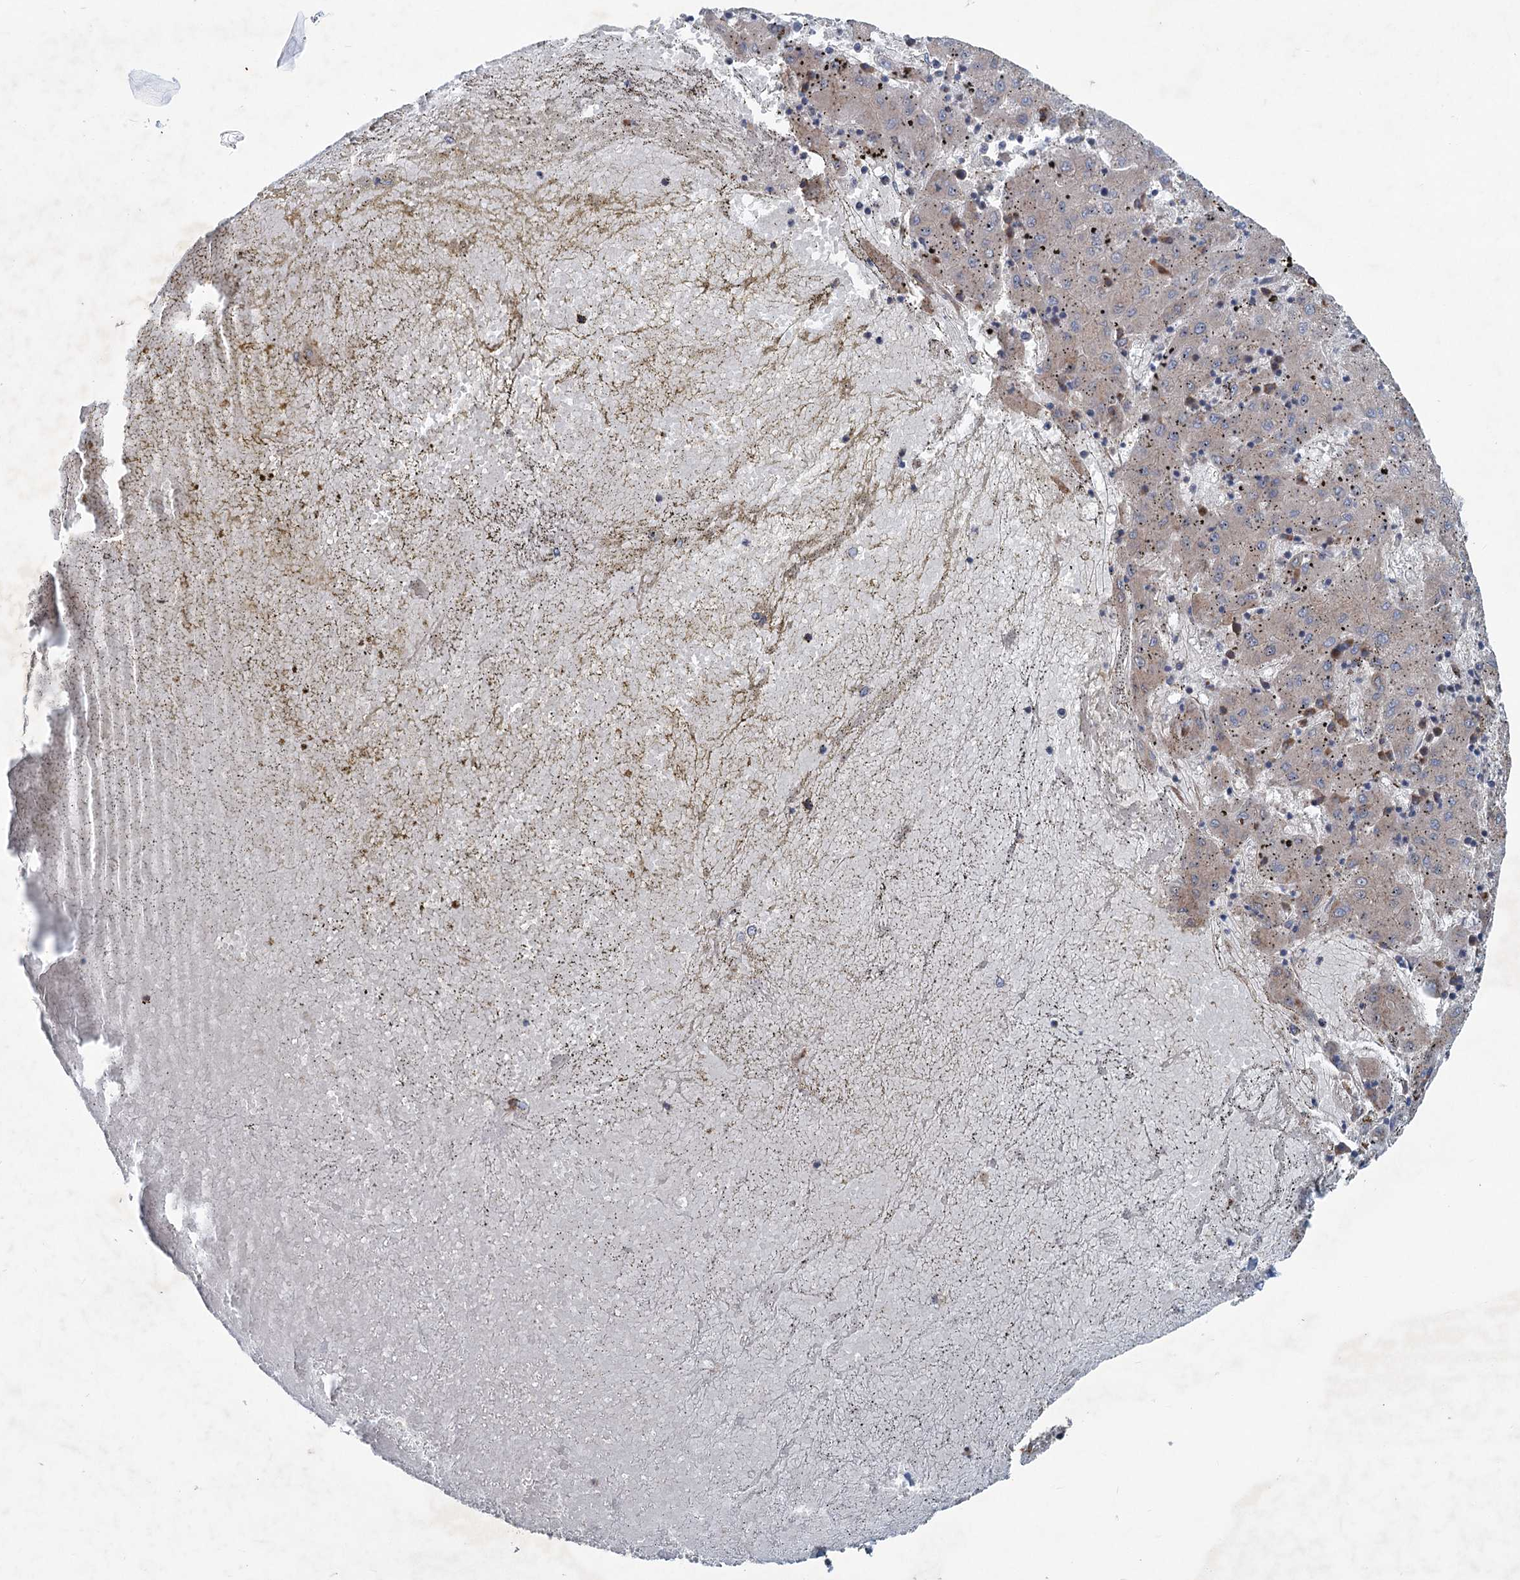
{"staining": {"intensity": "weak", "quantity": "<25%", "location": "cytoplasmic/membranous"}, "tissue": "liver cancer", "cell_type": "Tumor cells", "image_type": "cancer", "snomed": [{"axis": "morphology", "description": "Carcinoma, Hepatocellular, NOS"}, {"axis": "topography", "description": "Liver"}], "caption": "An image of human liver hepatocellular carcinoma is negative for staining in tumor cells.", "gene": "CALCOCO1", "patient": {"sex": "male", "age": 72}}